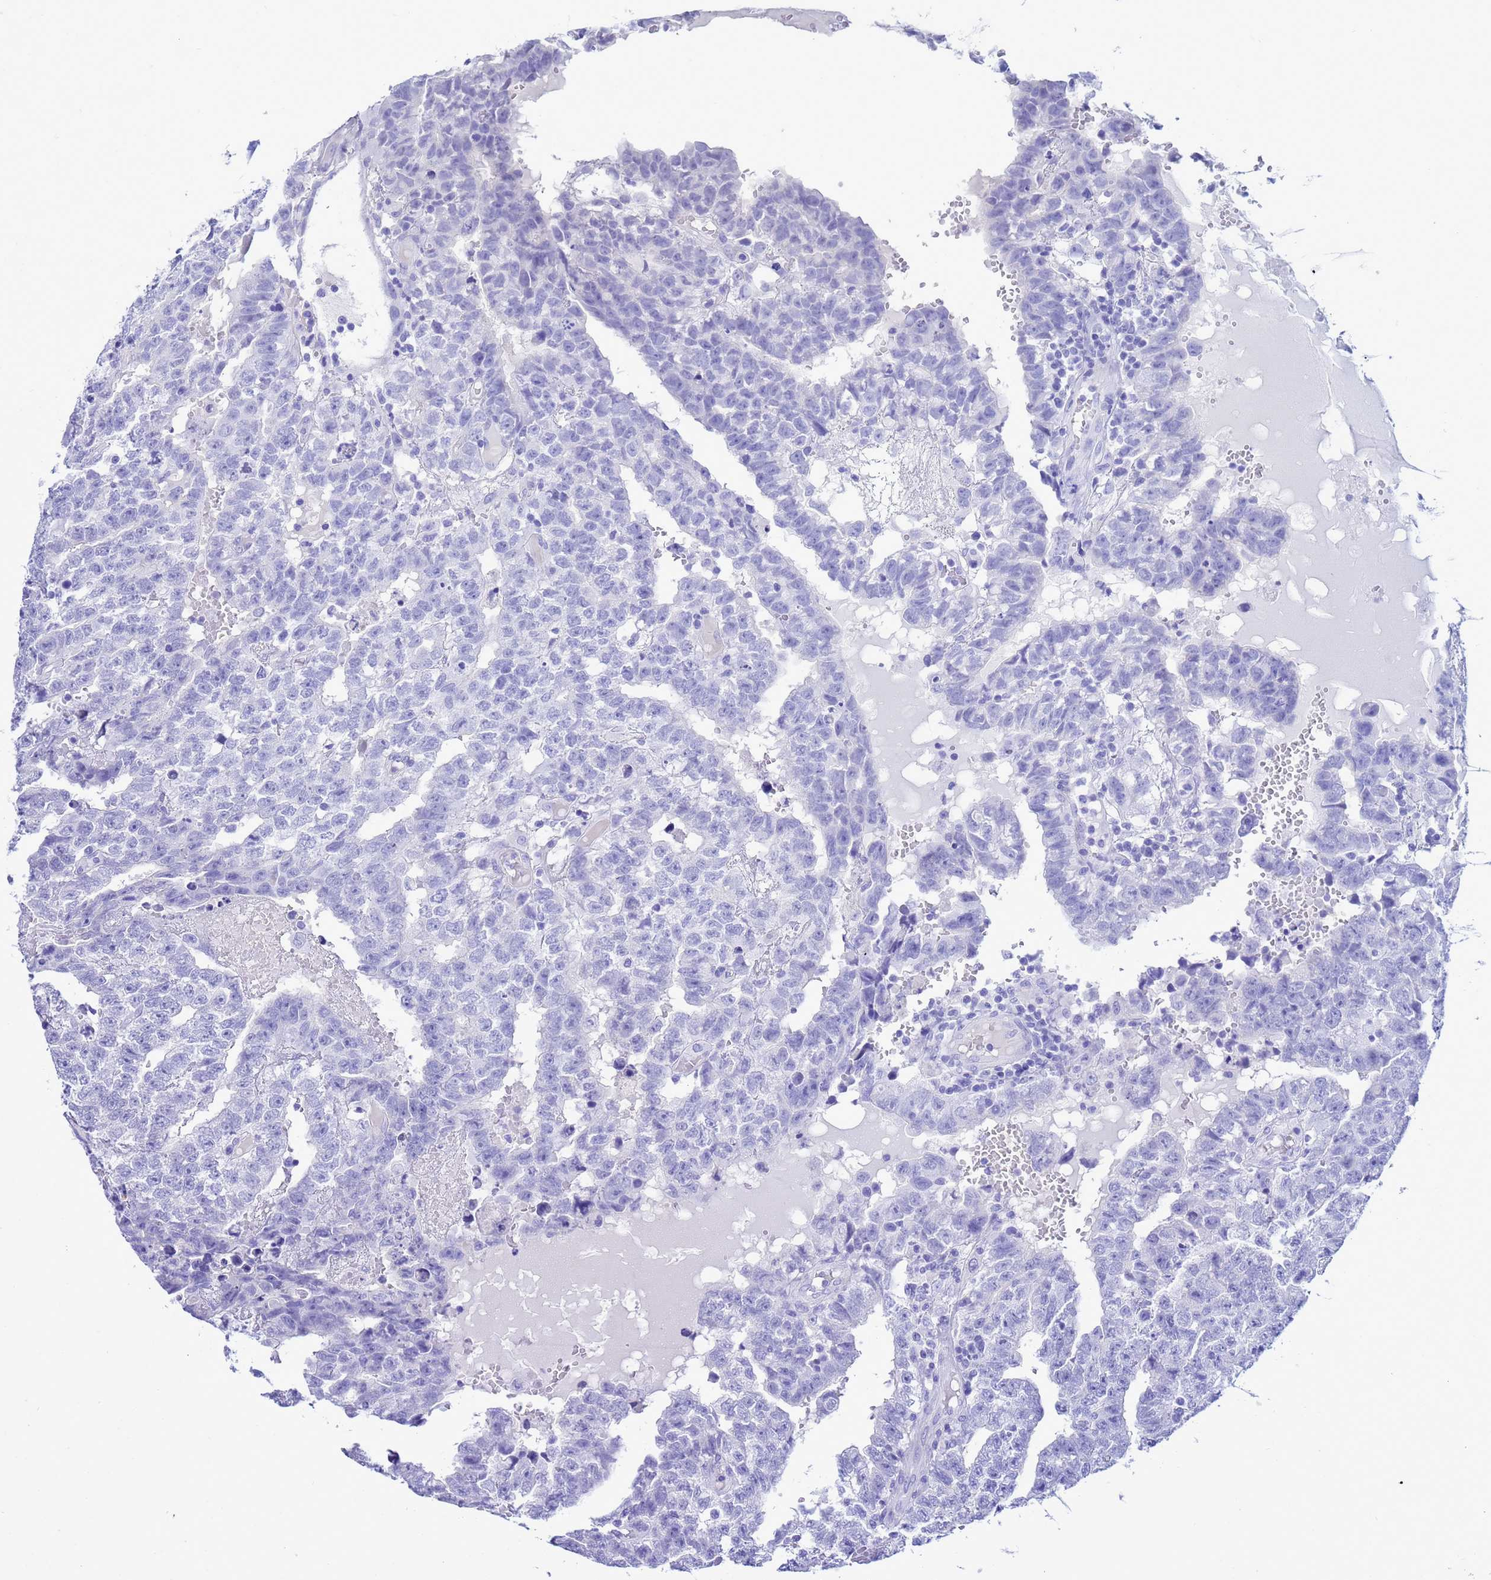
{"staining": {"intensity": "negative", "quantity": "none", "location": "none"}, "tissue": "testis cancer", "cell_type": "Tumor cells", "image_type": "cancer", "snomed": [{"axis": "morphology", "description": "Carcinoma, Embryonal, NOS"}, {"axis": "topography", "description": "Testis"}], "caption": "Histopathology image shows no protein expression in tumor cells of testis cancer tissue. Nuclei are stained in blue.", "gene": "AKR1C2", "patient": {"sex": "male", "age": 25}}